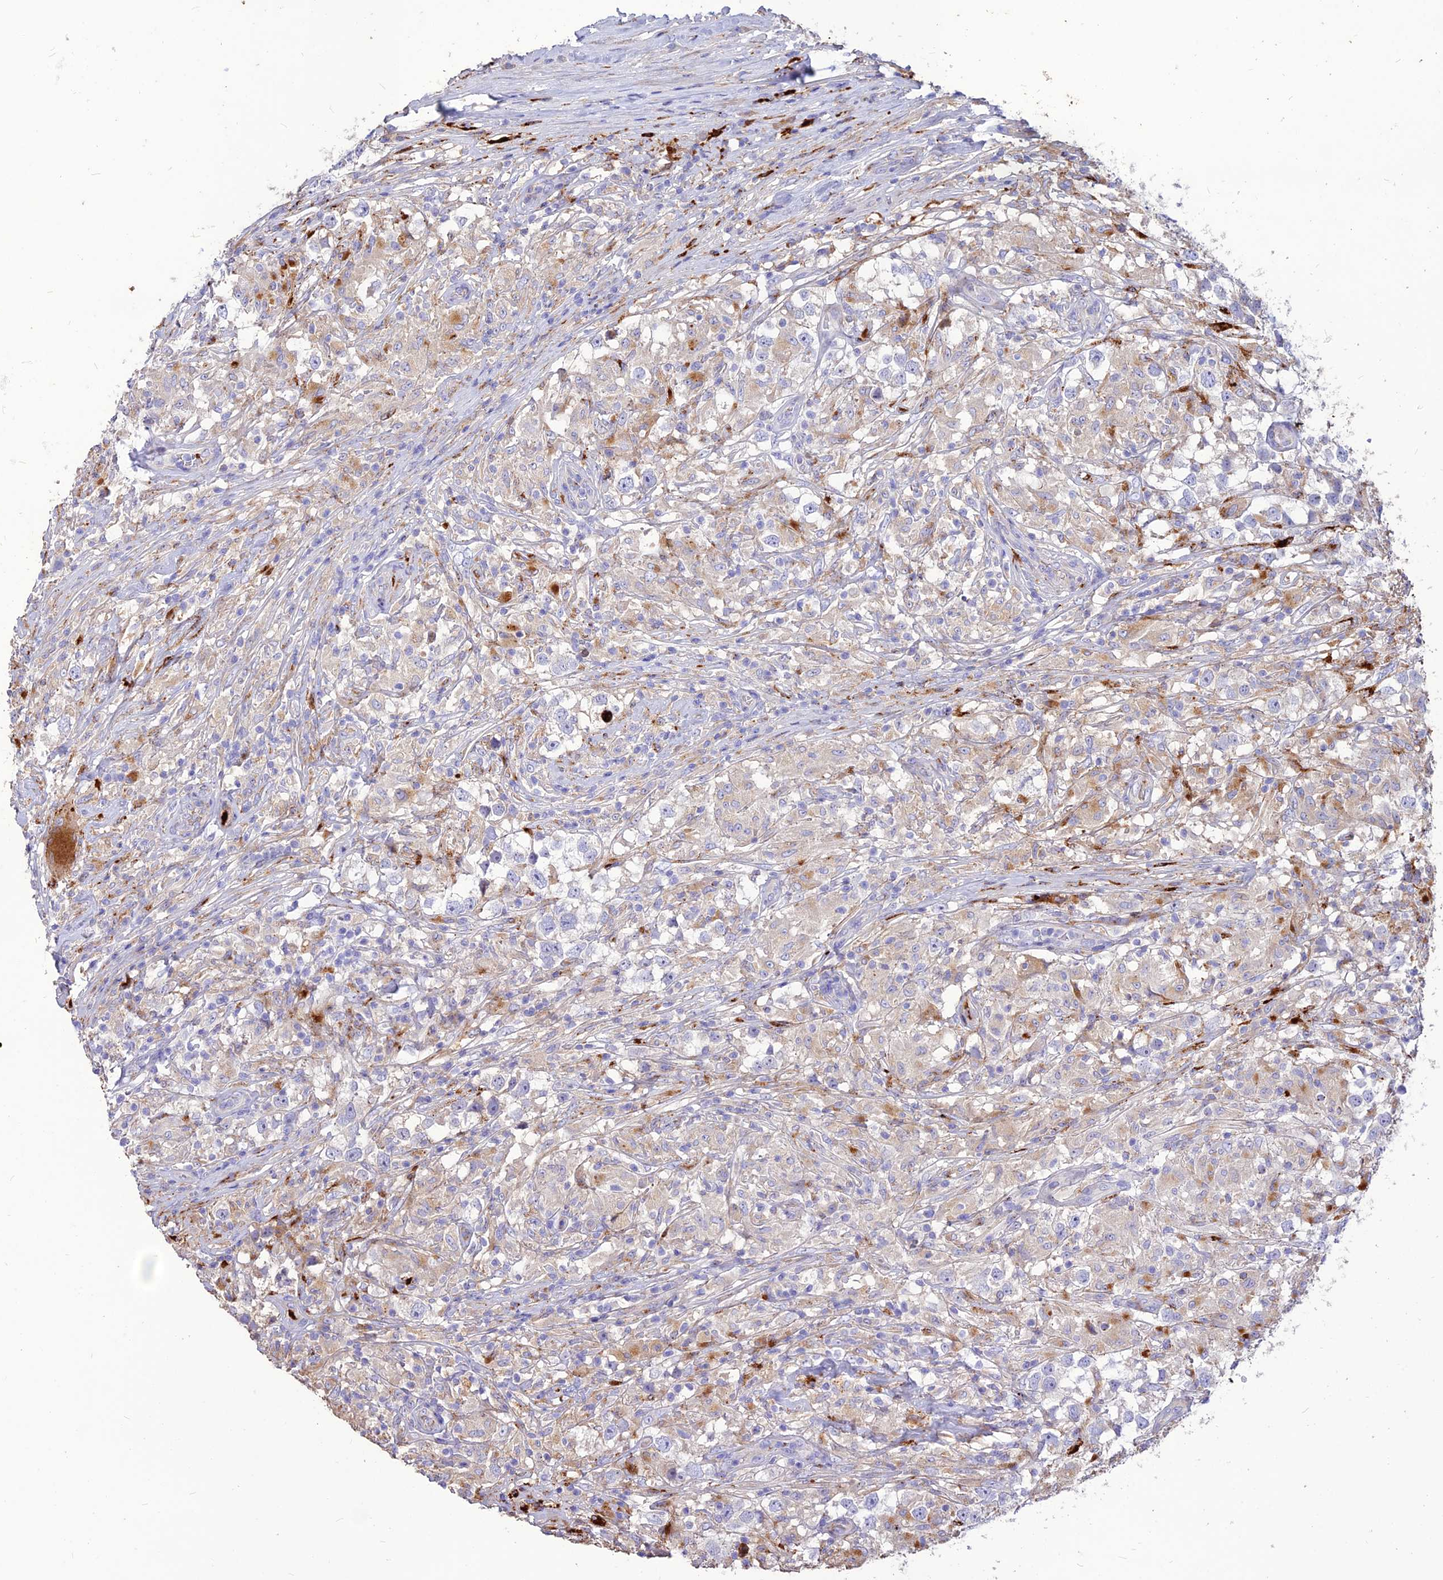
{"staining": {"intensity": "negative", "quantity": "none", "location": "none"}, "tissue": "testis cancer", "cell_type": "Tumor cells", "image_type": "cancer", "snomed": [{"axis": "morphology", "description": "Seminoma, NOS"}, {"axis": "topography", "description": "Testis"}], "caption": "The histopathology image displays no staining of tumor cells in testis seminoma.", "gene": "RIMOC1", "patient": {"sex": "male", "age": 46}}